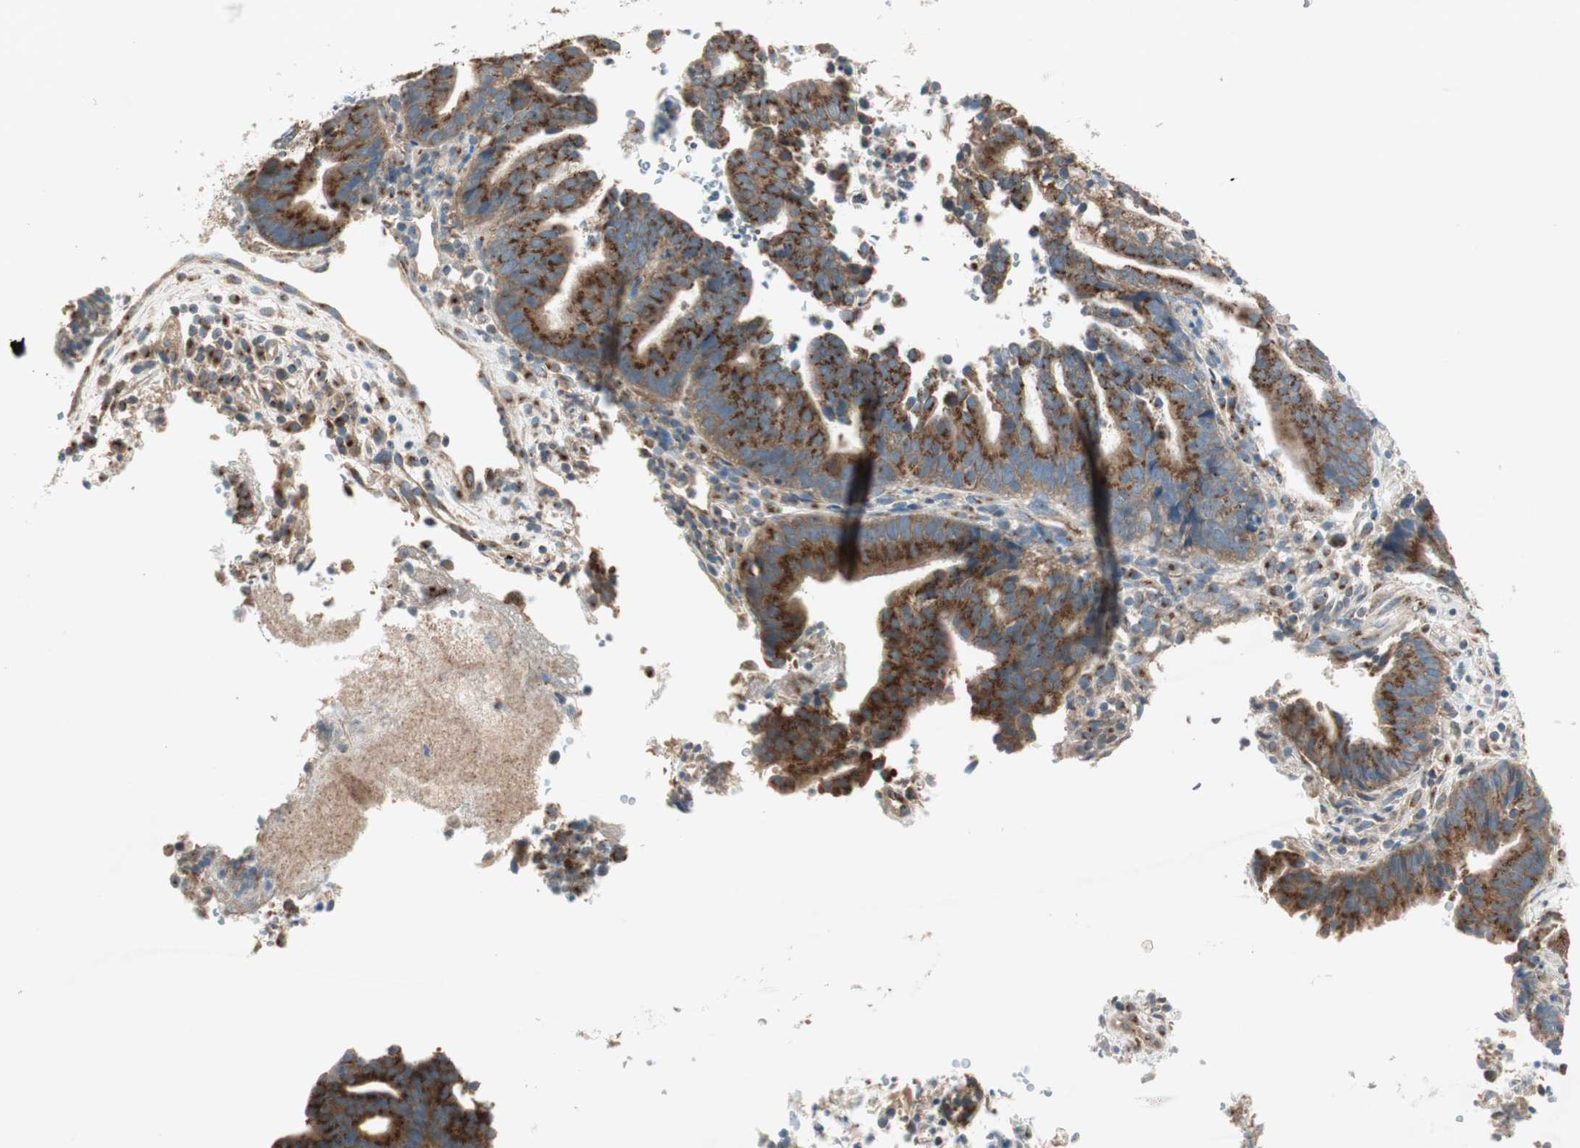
{"staining": {"intensity": "strong", "quantity": "25%-75%", "location": "cytoplasmic/membranous"}, "tissue": "endometrial cancer", "cell_type": "Tumor cells", "image_type": "cancer", "snomed": [{"axis": "morphology", "description": "Adenocarcinoma, NOS"}, {"axis": "topography", "description": "Uterus"}], "caption": "Adenocarcinoma (endometrial) was stained to show a protein in brown. There is high levels of strong cytoplasmic/membranous positivity in about 25%-75% of tumor cells.", "gene": "SEC16A", "patient": {"sex": "female", "age": 83}}